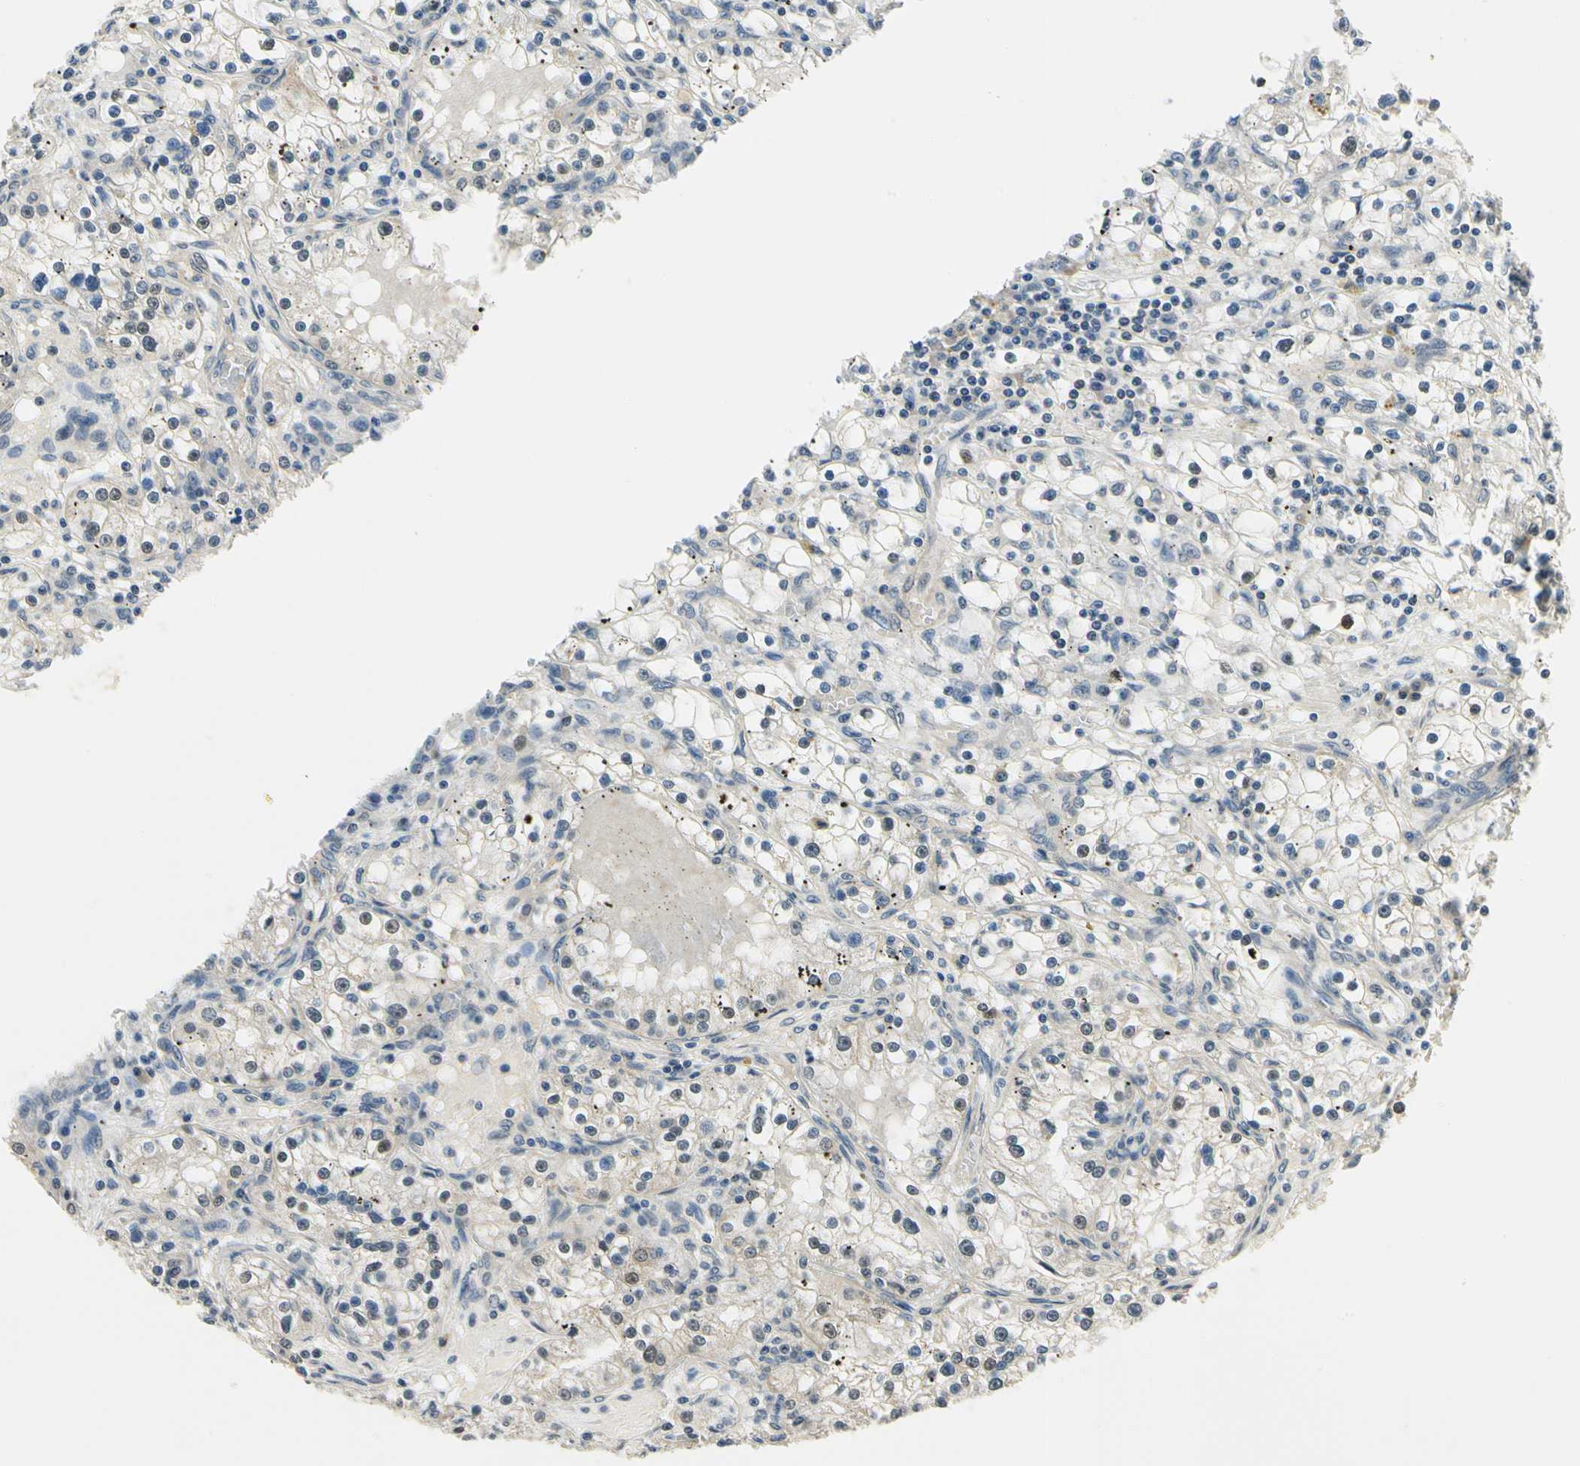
{"staining": {"intensity": "negative", "quantity": "none", "location": "none"}, "tissue": "renal cancer", "cell_type": "Tumor cells", "image_type": "cancer", "snomed": [{"axis": "morphology", "description": "Adenocarcinoma, NOS"}, {"axis": "topography", "description": "Kidney"}], "caption": "Tumor cells are negative for protein expression in human renal cancer (adenocarcinoma). (DAB (3,3'-diaminobenzidine) immunohistochemistry with hematoxylin counter stain).", "gene": "PDK2", "patient": {"sex": "male", "age": 56}}